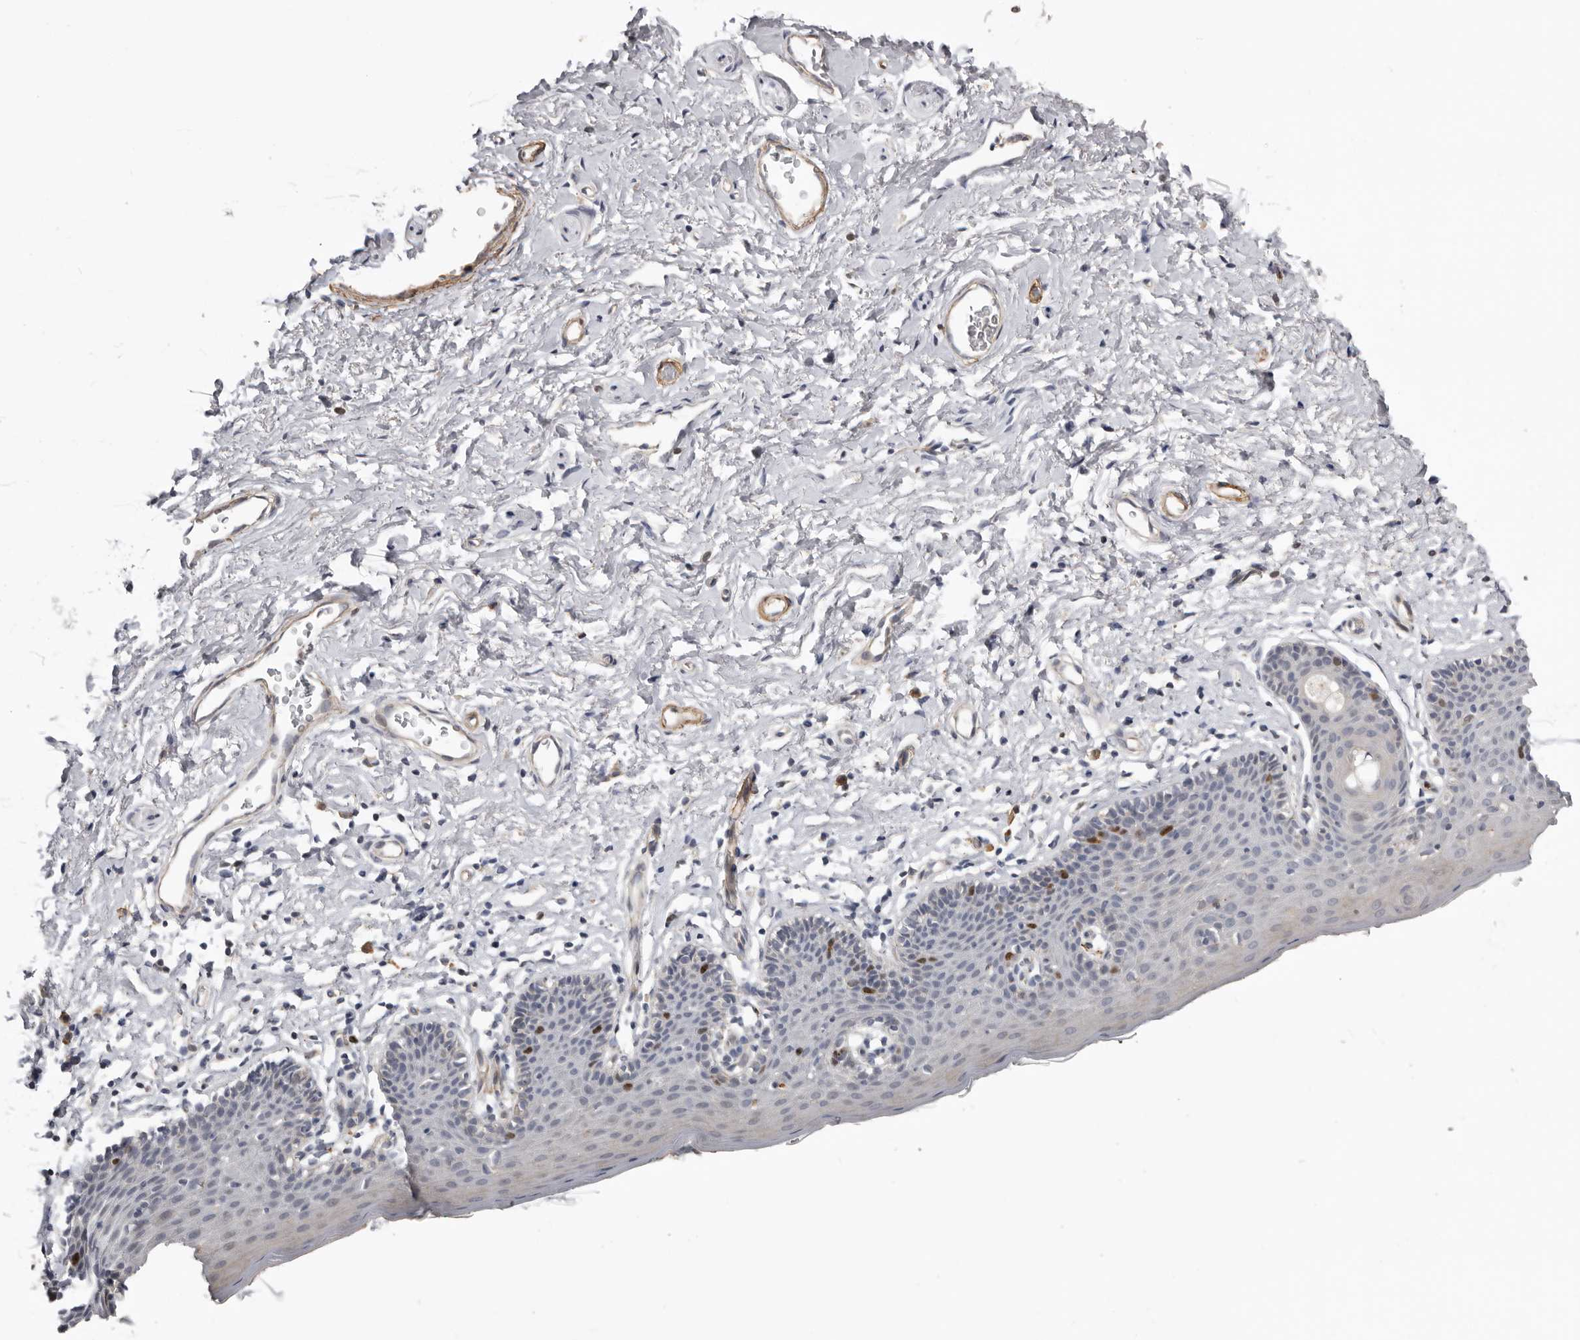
{"staining": {"intensity": "moderate", "quantity": "<25%", "location": "nuclear"}, "tissue": "skin", "cell_type": "Epidermal cells", "image_type": "normal", "snomed": [{"axis": "morphology", "description": "Normal tissue, NOS"}, {"axis": "topography", "description": "Vulva"}], "caption": "Human skin stained with a brown dye displays moderate nuclear positive positivity in approximately <25% of epidermal cells.", "gene": "CDCA8", "patient": {"sex": "female", "age": 66}}